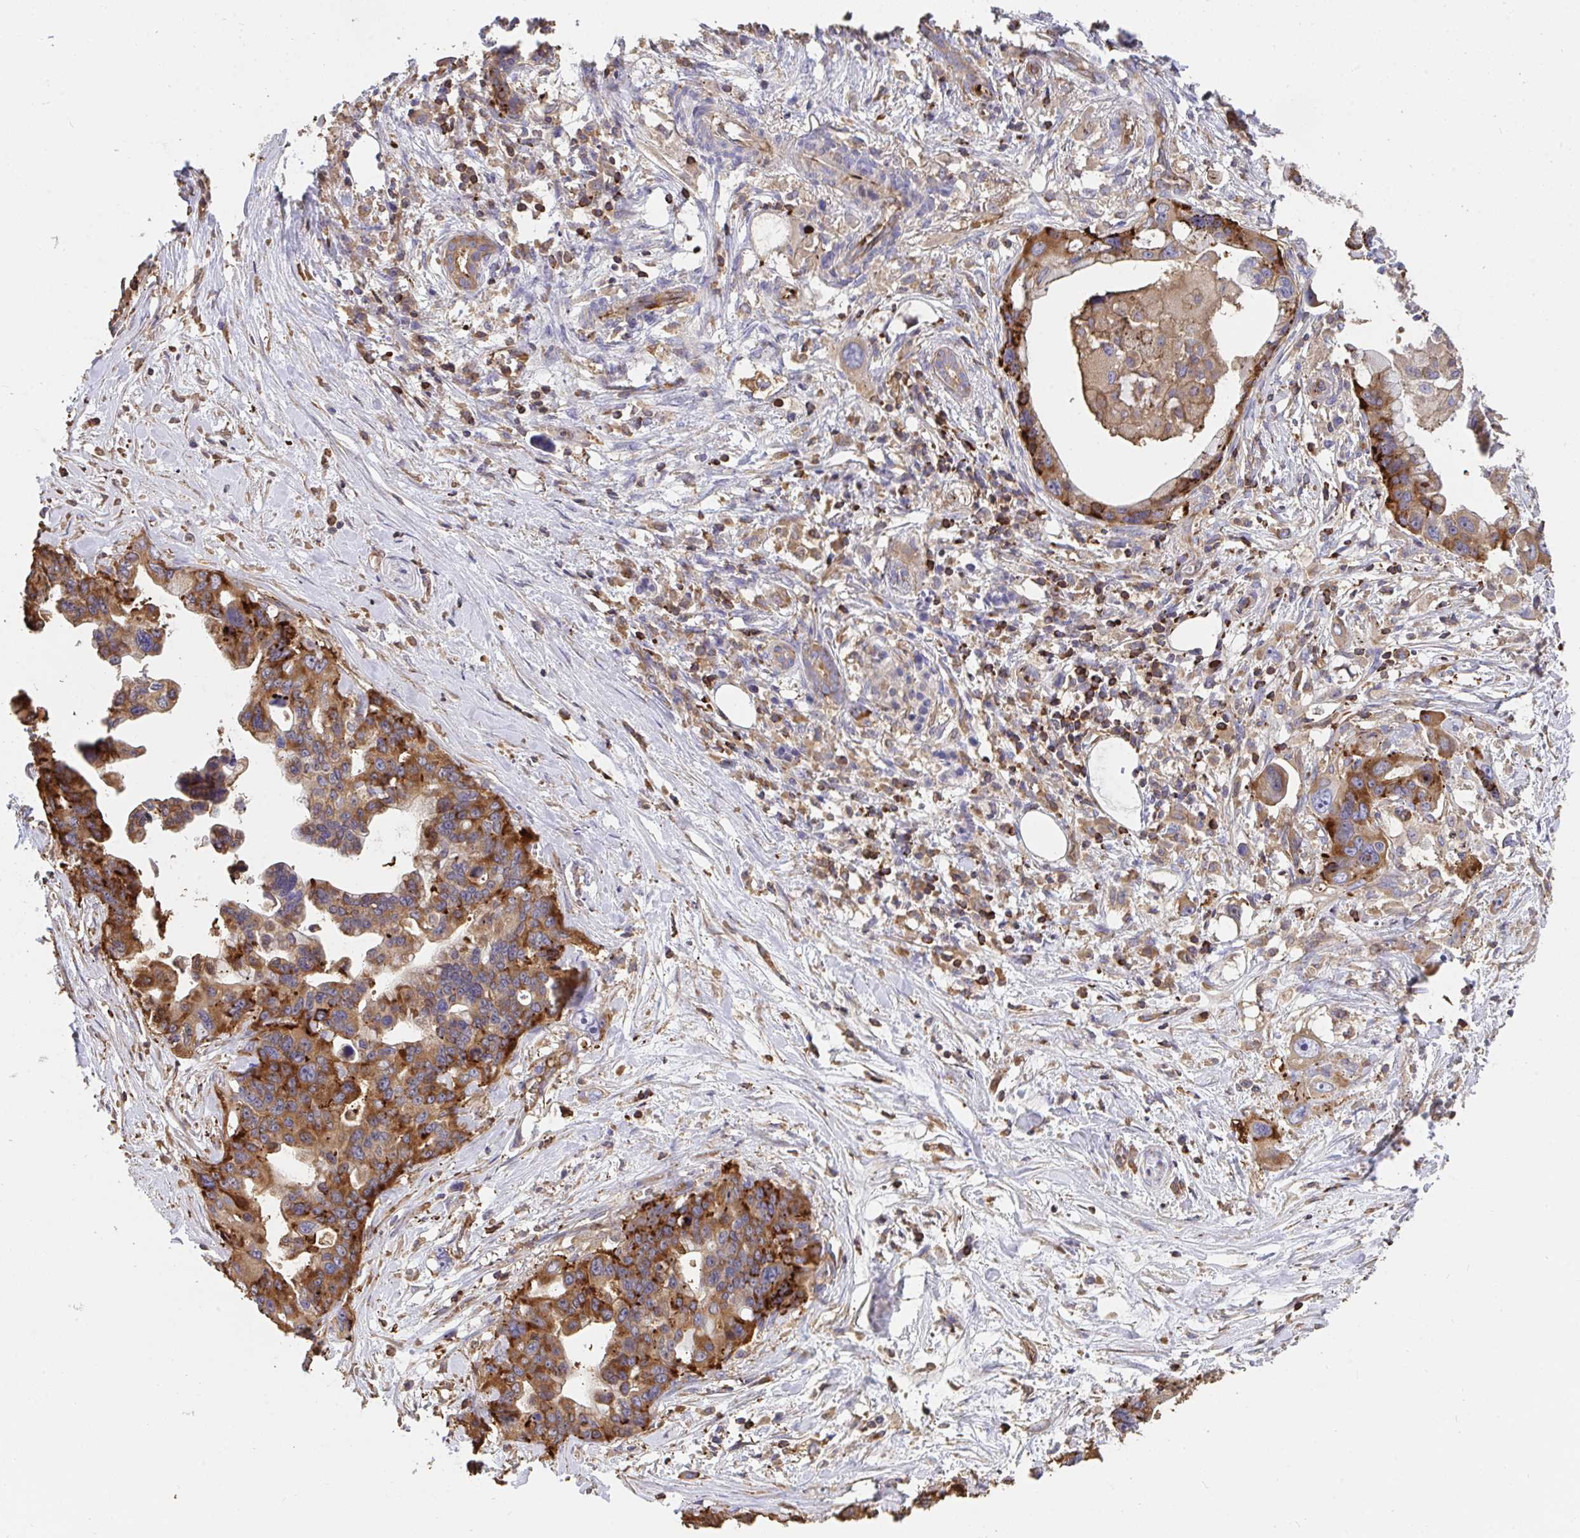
{"staining": {"intensity": "strong", "quantity": "25%-75%", "location": "cytoplasmic/membranous"}, "tissue": "pancreatic cancer", "cell_type": "Tumor cells", "image_type": "cancer", "snomed": [{"axis": "morphology", "description": "Adenocarcinoma, NOS"}, {"axis": "topography", "description": "Pancreas"}], "caption": "Human pancreatic cancer (adenocarcinoma) stained for a protein (brown) reveals strong cytoplasmic/membranous positive positivity in about 25%-75% of tumor cells.", "gene": "CFL1", "patient": {"sex": "female", "age": 83}}